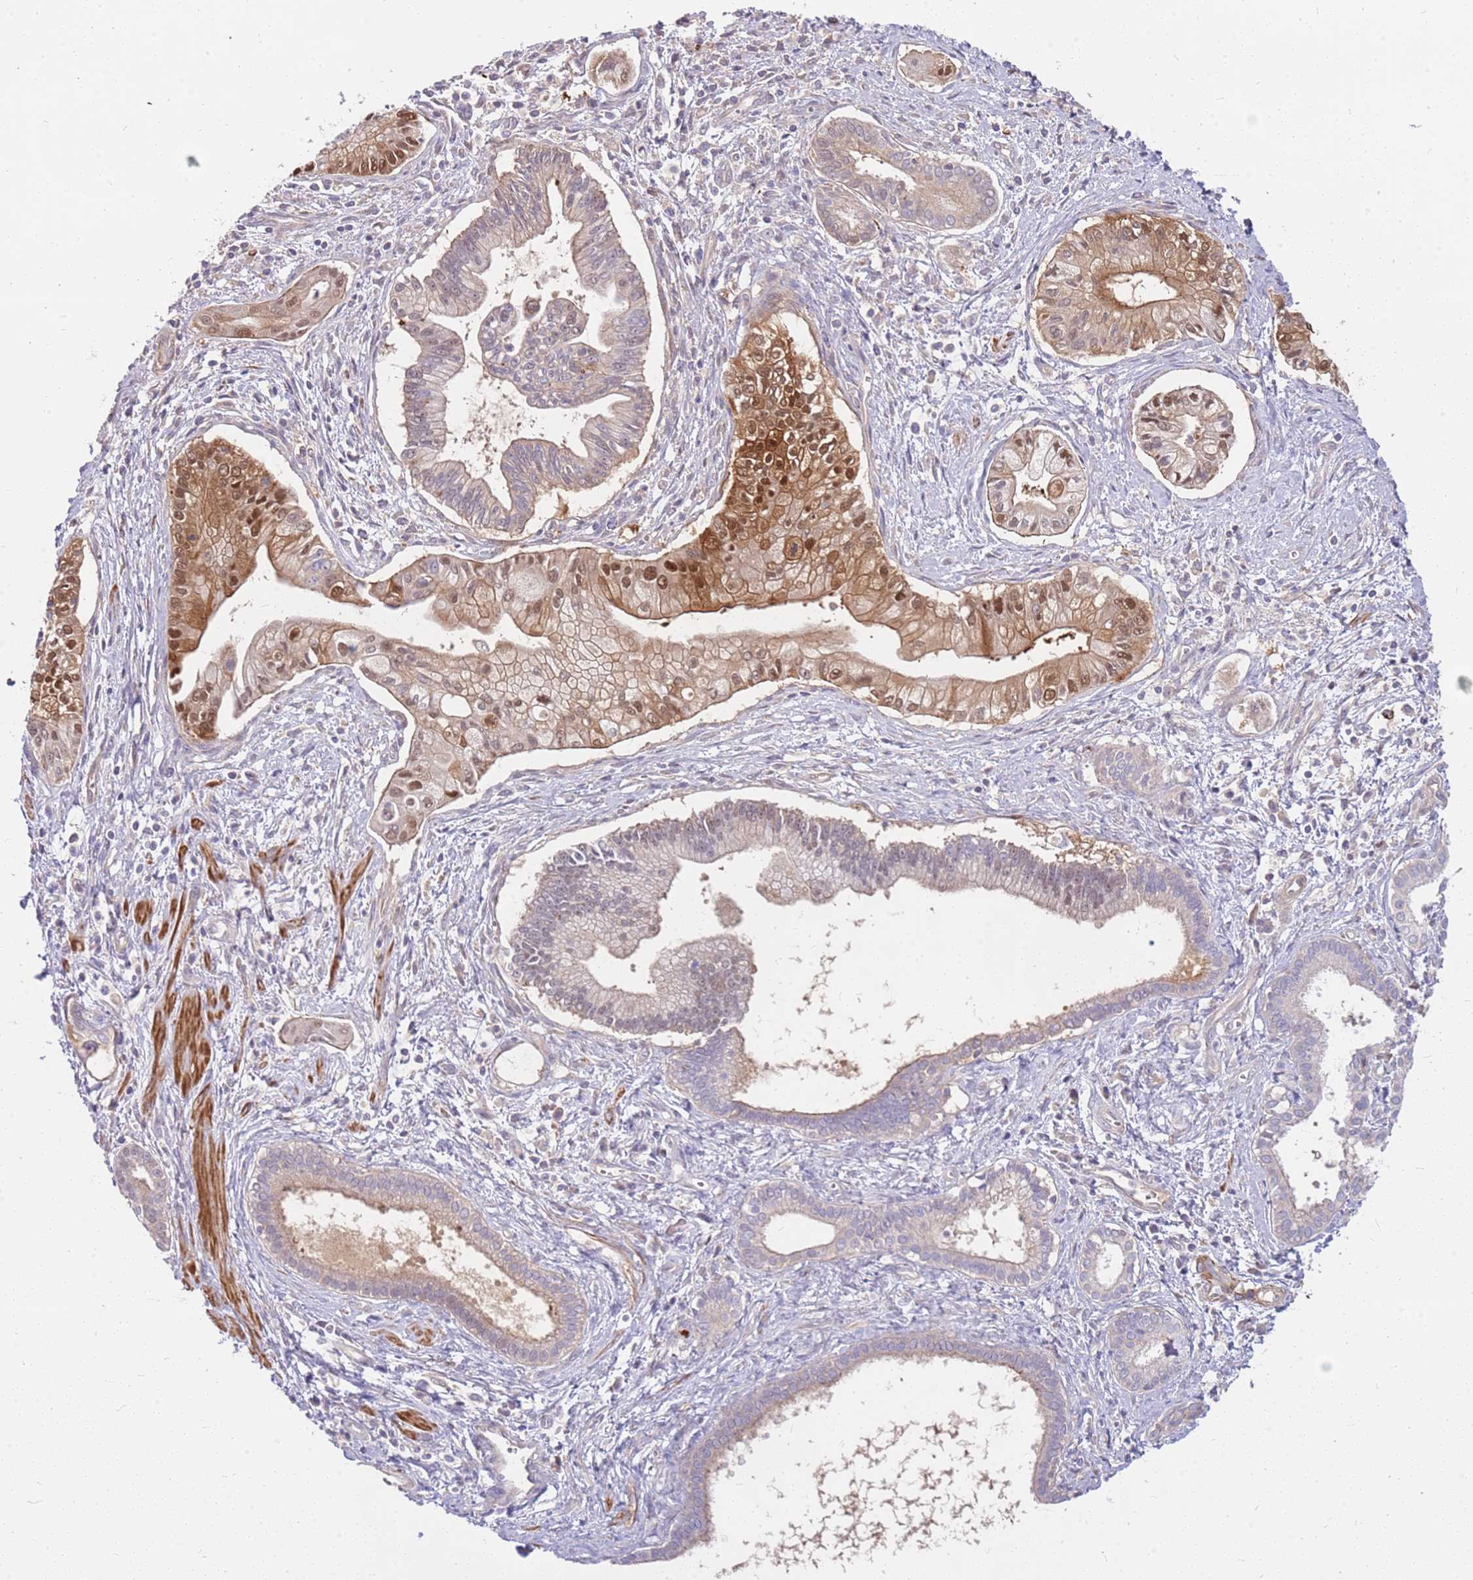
{"staining": {"intensity": "strong", "quantity": "25%-75%", "location": "cytoplasmic/membranous,nuclear"}, "tissue": "pancreatic cancer", "cell_type": "Tumor cells", "image_type": "cancer", "snomed": [{"axis": "morphology", "description": "Adenocarcinoma, NOS"}, {"axis": "topography", "description": "Pancreas"}], "caption": "A photomicrograph of human pancreatic cancer stained for a protein demonstrates strong cytoplasmic/membranous and nuclear brown staining in tumor cells.", "gene": "MVD", "patient": {"sex": "male", "age": 78}}